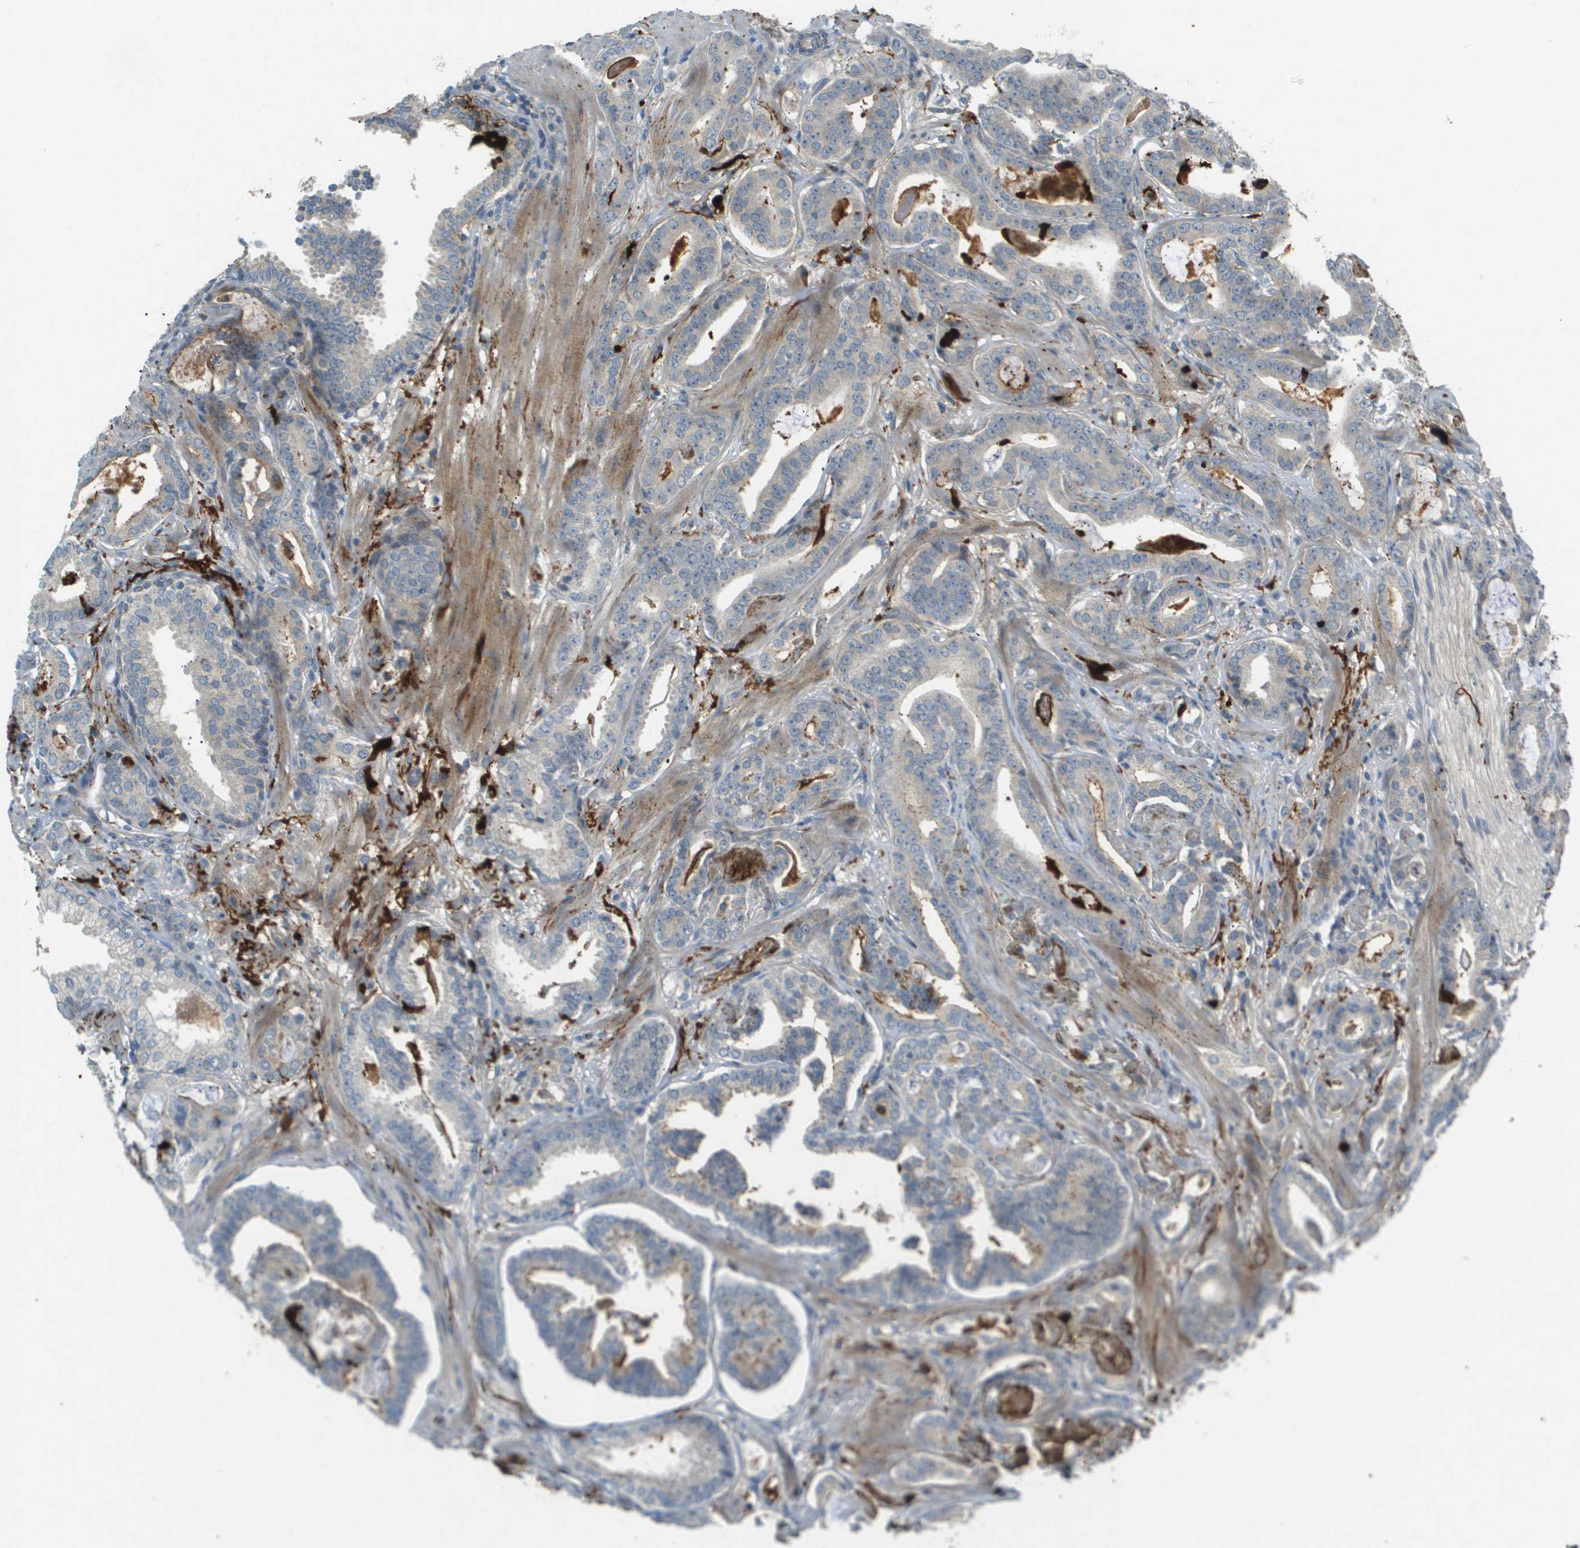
{"staining": {"intensity": "negative", "quantity": "none", "location": "none"}, "tissue": "prostate cancer", "cell_type": "Tumor cells", "image_type": "cancer", "snomed": [{"axis": "morphology", "description": "Adenocarcinoma, Low grade"}, {"axis": "topography", "description": "Prostate"}], "caption": "An immunohistochemistry photomicrograph of prostate low-grade adenocarcinoma is shown. There is no staining in tumor cells of prostate low-grade adenocarcinoma.", "gene": "VTN", "patient": {"sex": "male", "age": 53}}